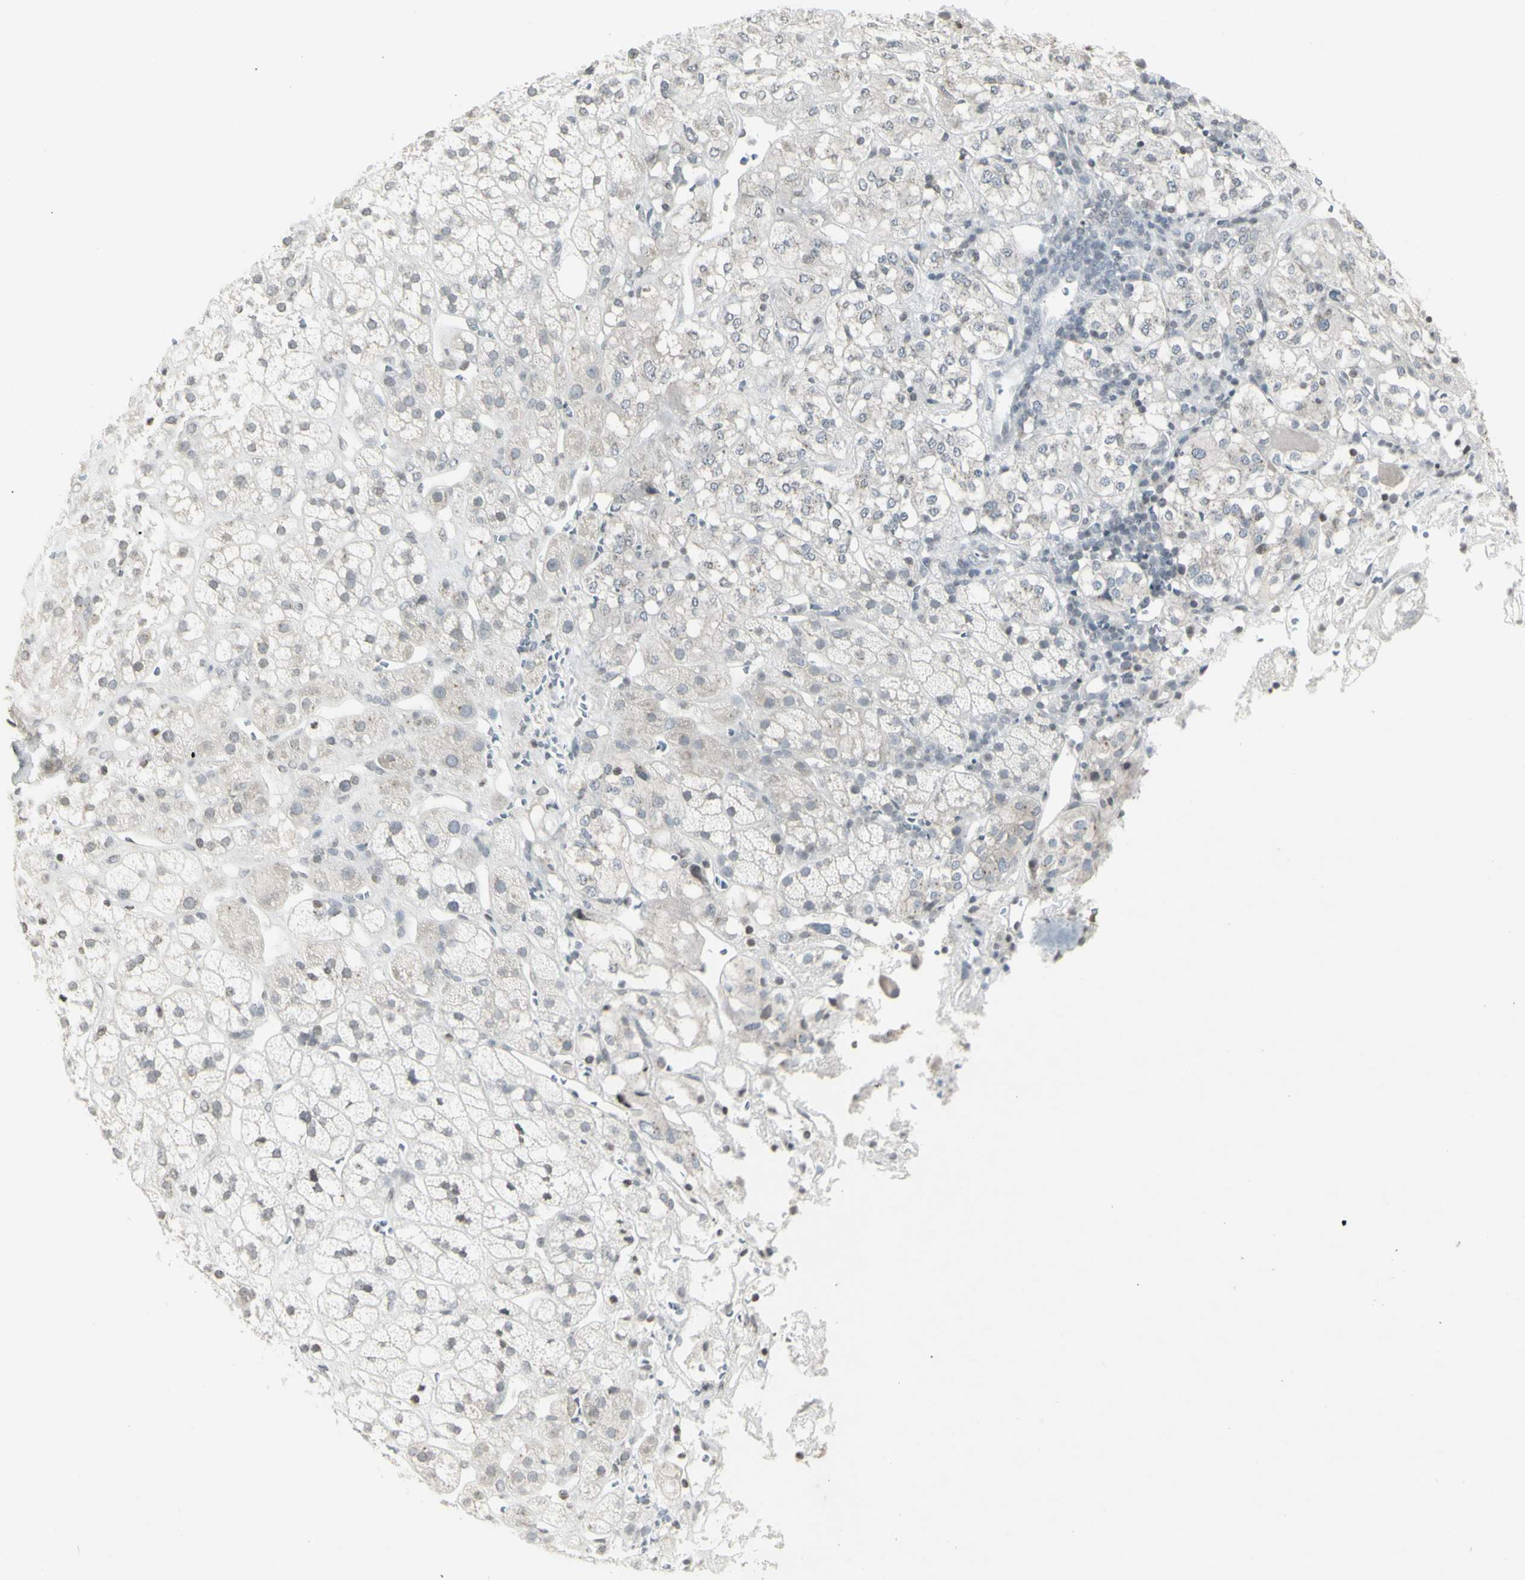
{"staining": {"intensity": "weak", "quantity": "<25%", "location": "nuclear"}, "tissue": "adrenal gland", "cell_type": "Glandular cells", "image_type": "normal", "snomed": [{"axis": "morphology", "description": "Normal tissue, NOS"}, {"axis": "topography", "description": "Adrenal gland"}], "caption": "This histopathology image is of benign adrenal gland stained with immunohistochemistry to label a protein in brown with the nuclei are counter-stained blue. There is no staining in glandular cells.", "gene": "MUC5AC", "patient": {"sex": "male", "age": 56}}